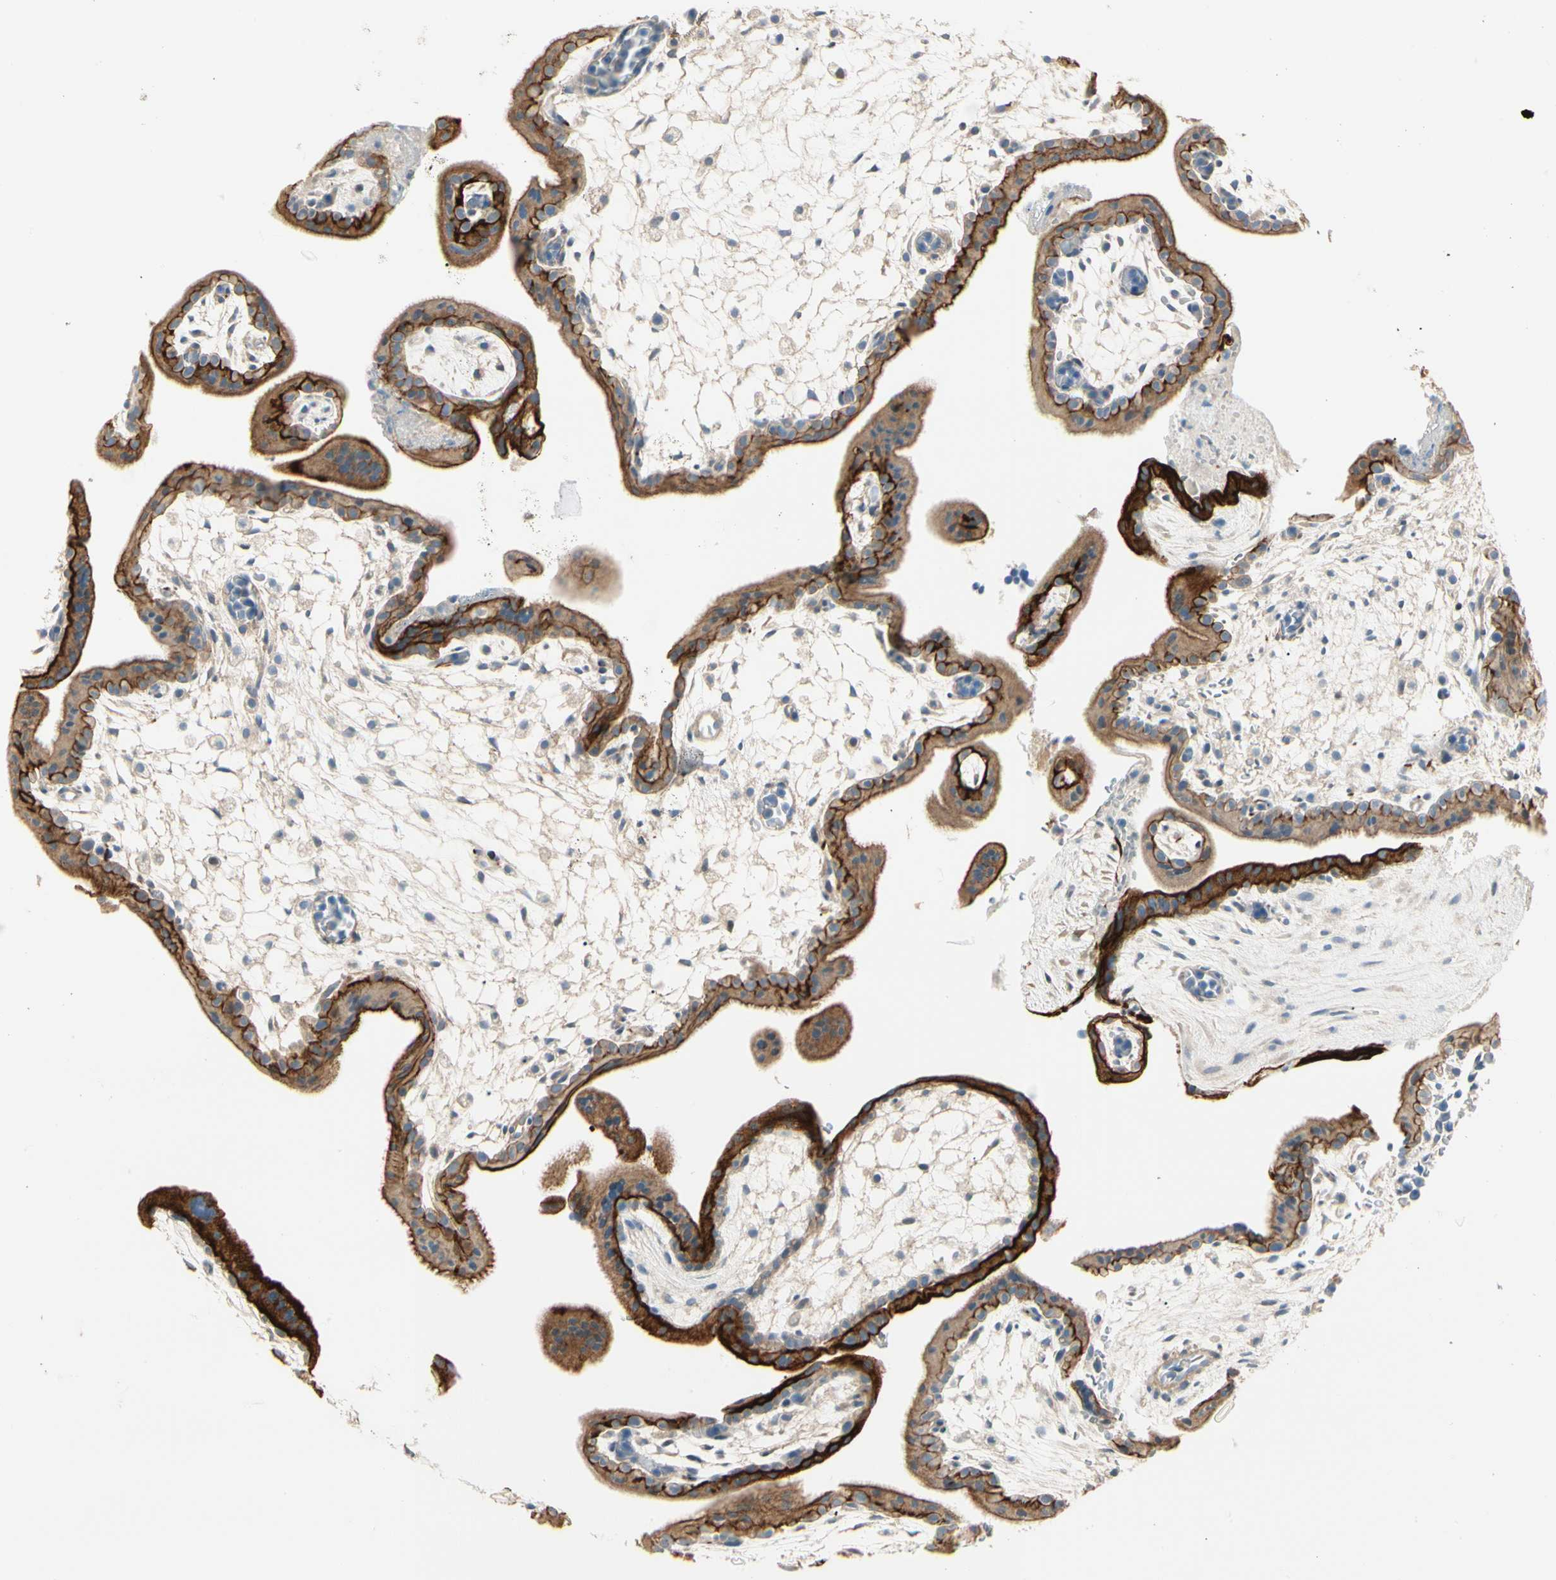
{"staining": {"intensity": "negative", "quantity": "none", "location": "none"}, "tissue": "placenta", "cell_type": "Decidual cells", "image_type": "normal", "snomed": [{"axis": "morphology", "description": "Normal tissue, NOS"}, {"axis": "topography", "description": "Placenta"}], "caption": "DAB (3,3'-diaminobenzidine) immunohistochemical staining of benign placenta demonstrates no significant positivity in decidual cells.", "gene": "DUSP12", "patient": {"sex": "female", "age": 35}}